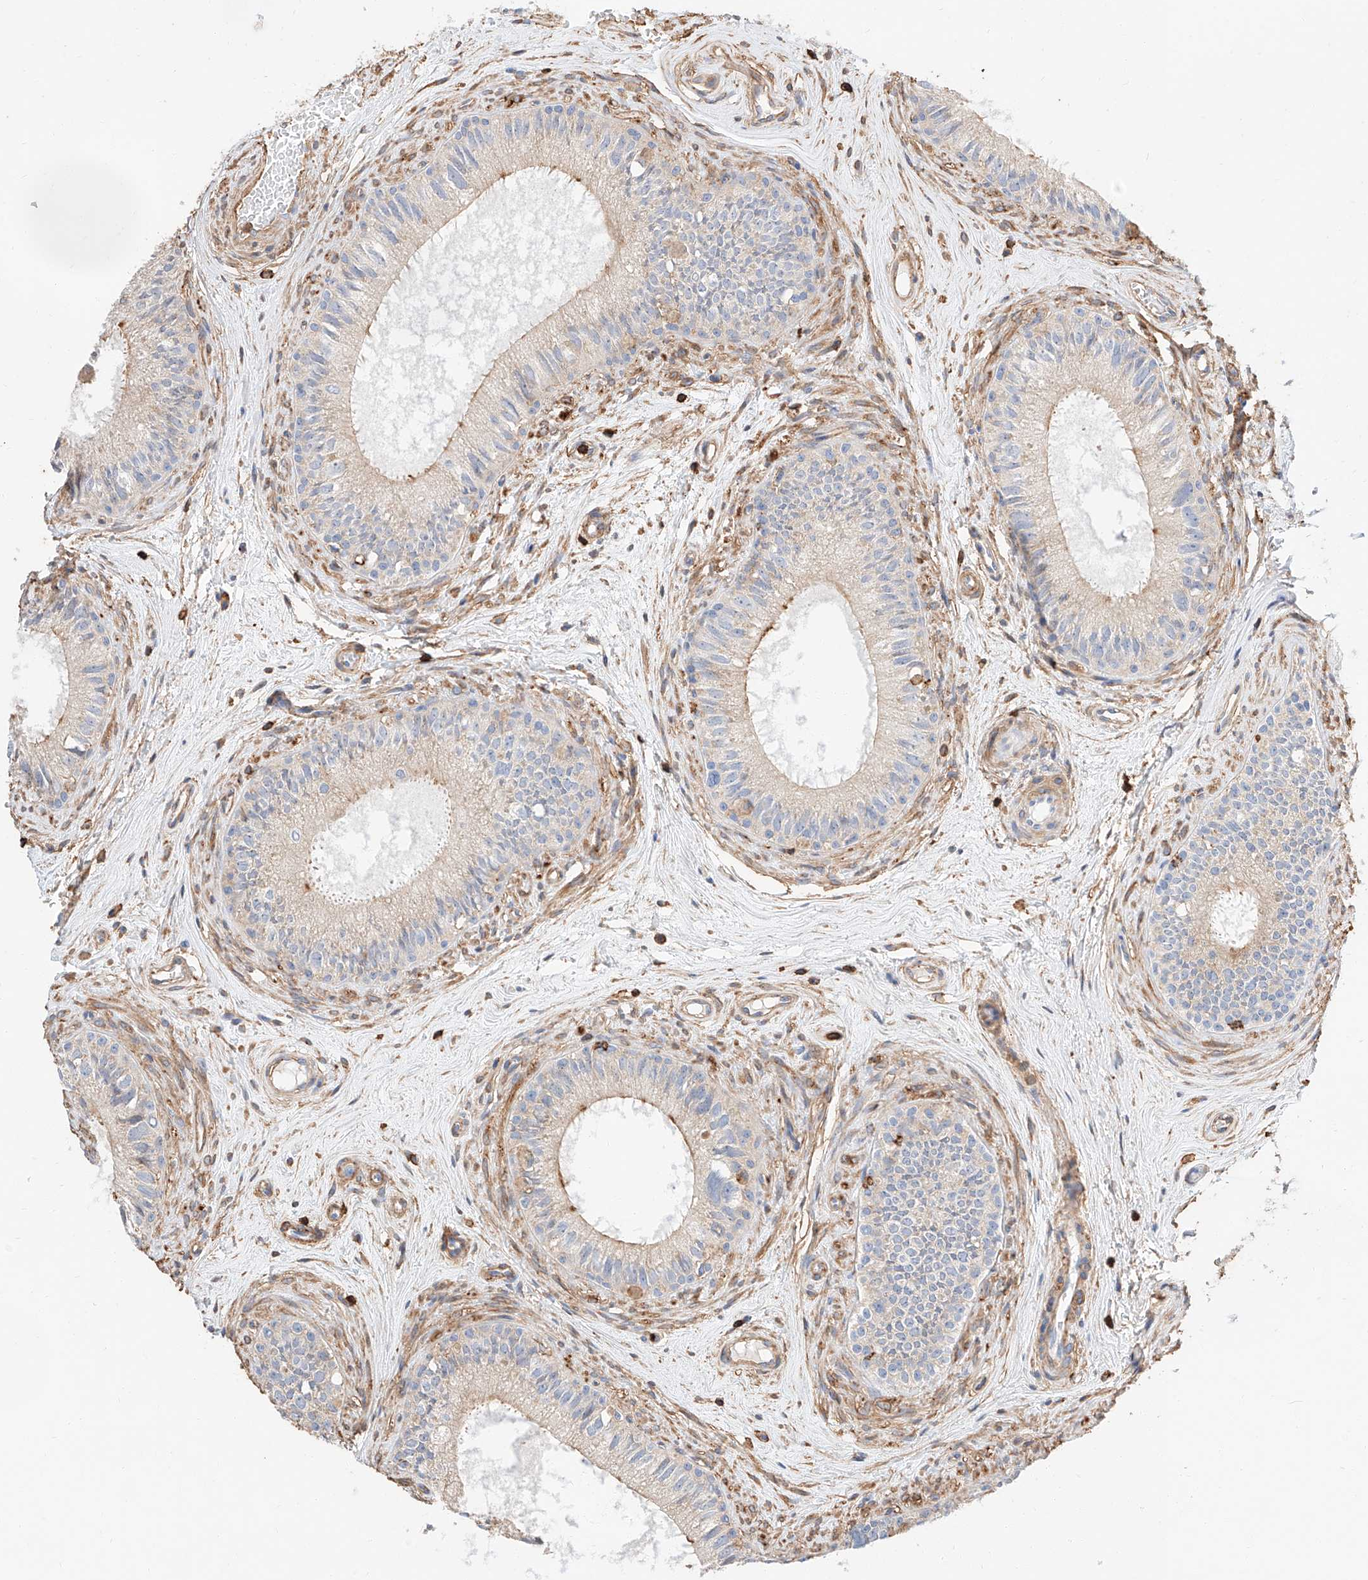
{"staining": {"intensity": "strong", "quantity": "<25%", "location": "cytoplasmic/membranous"}, "tissue": "epididymis", "cell_type": "Glandular cells", "image_type": "normal", "snomed": [{"axis": "morphology", "description": "Normal tissue, NOS"}, {"axis": "topography", "description": "Epididymis"}], "caption": "Epididymis was stained to show a protein in brown. There is medium levels of strong cytoplasmic/membranous positivity in approximately <25% of glandular cells. The protein is stained brown, and the nuclei are stained in blue (DAB (3,3'-diaminobenzidine) IHC with brightfield microscopy, high magnification).", "gene": "WFS1", "patient": {"sex": "male", "age": 71}}